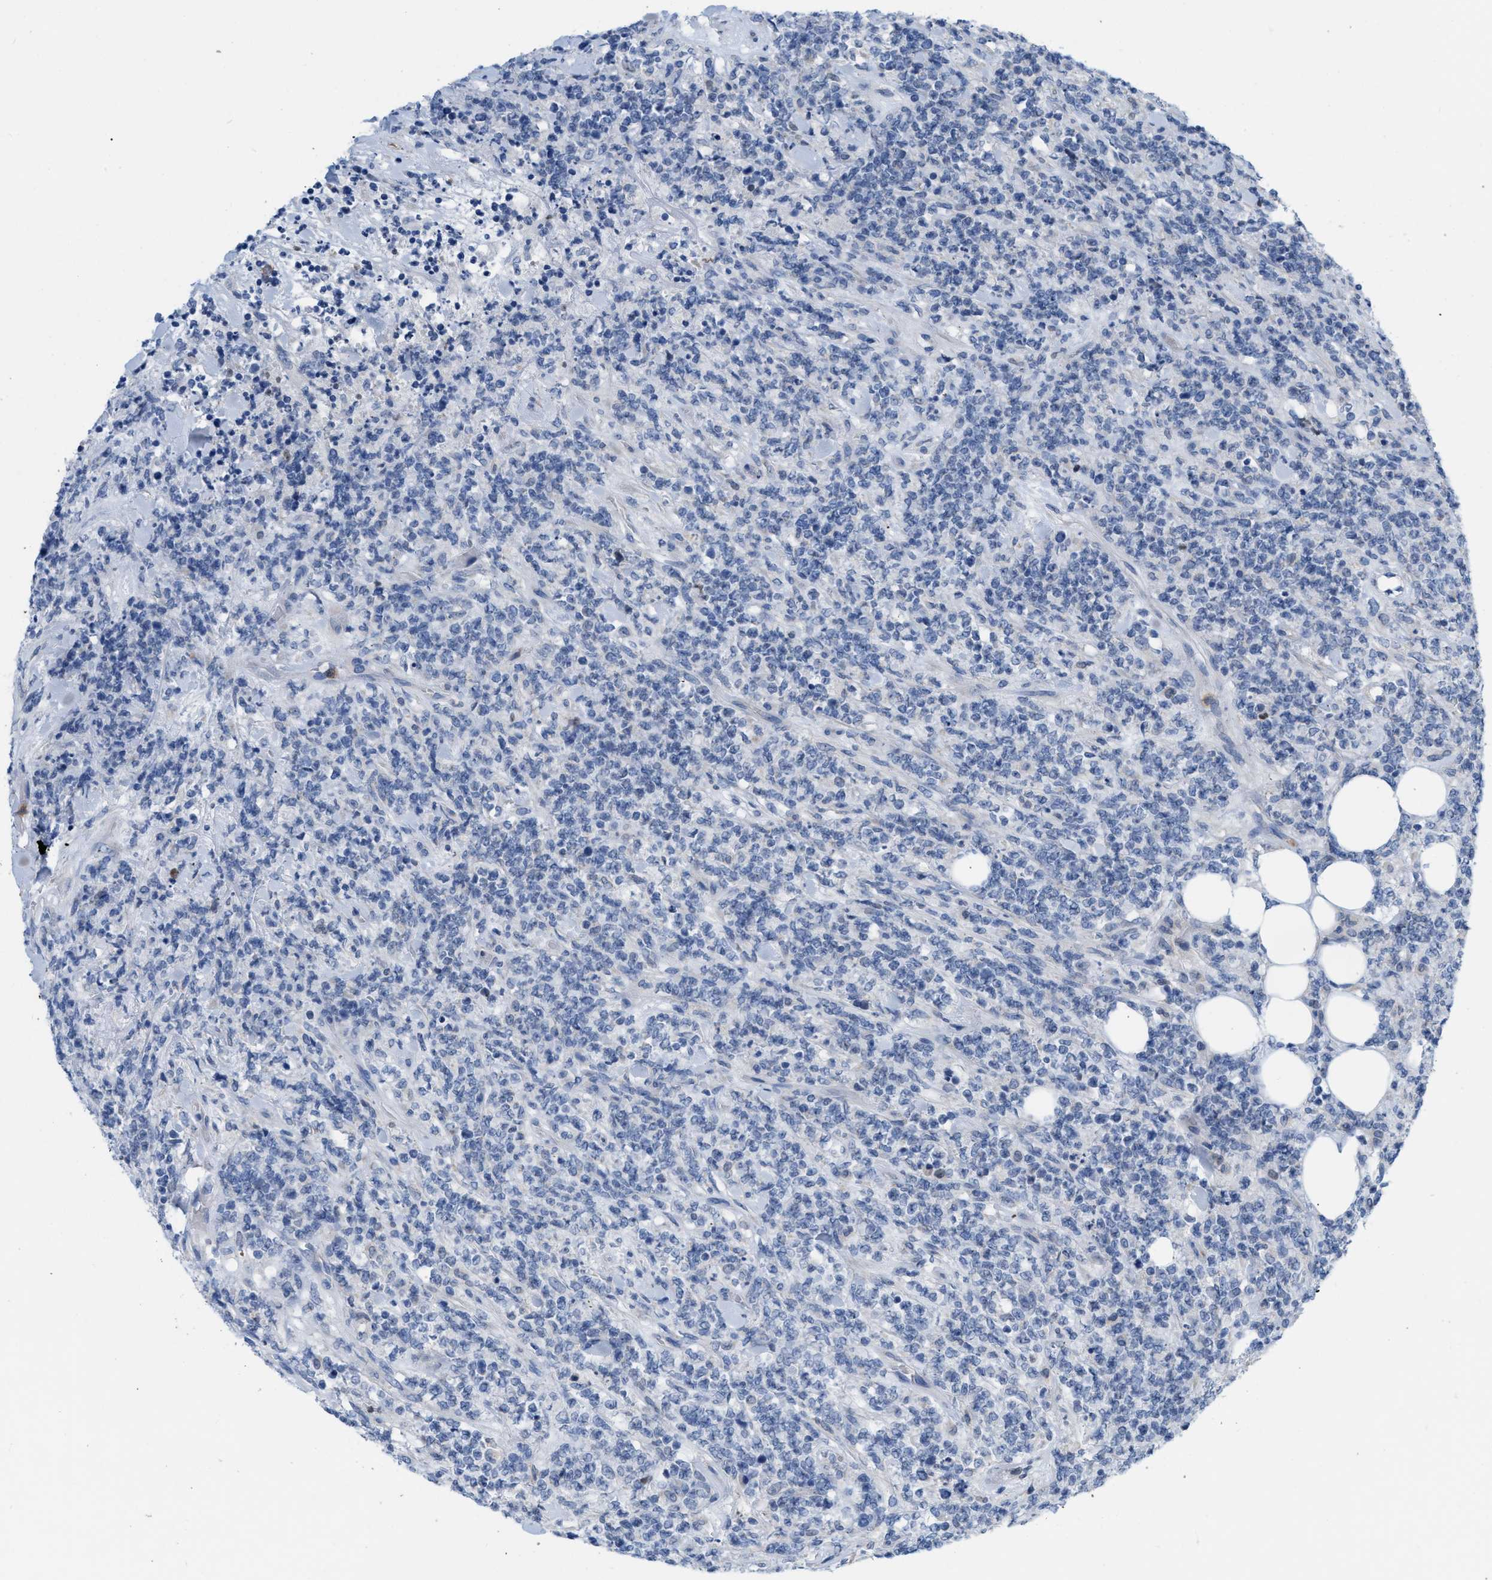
{"staining": {"intensity": "negative", "quantity": "none", "location": "none"}, "tissue": "lymphoma", "cell_type": "Tumor cells", "image_type": "cancer", "snomed": [{"axis": "morphology", "description": "Malignant lymphoma, non-Hodgkin's type, High grade"}, {"axis": "topography", "description": "Soft tissue"}], "caption": "An immunohistochemistry (IHC) histopathology image of lymphoma is shown. There is no staining in tumor cells of lymphoma.", "gene": "PLPPR5", "patient": {"sex": "male", "age": 18}}